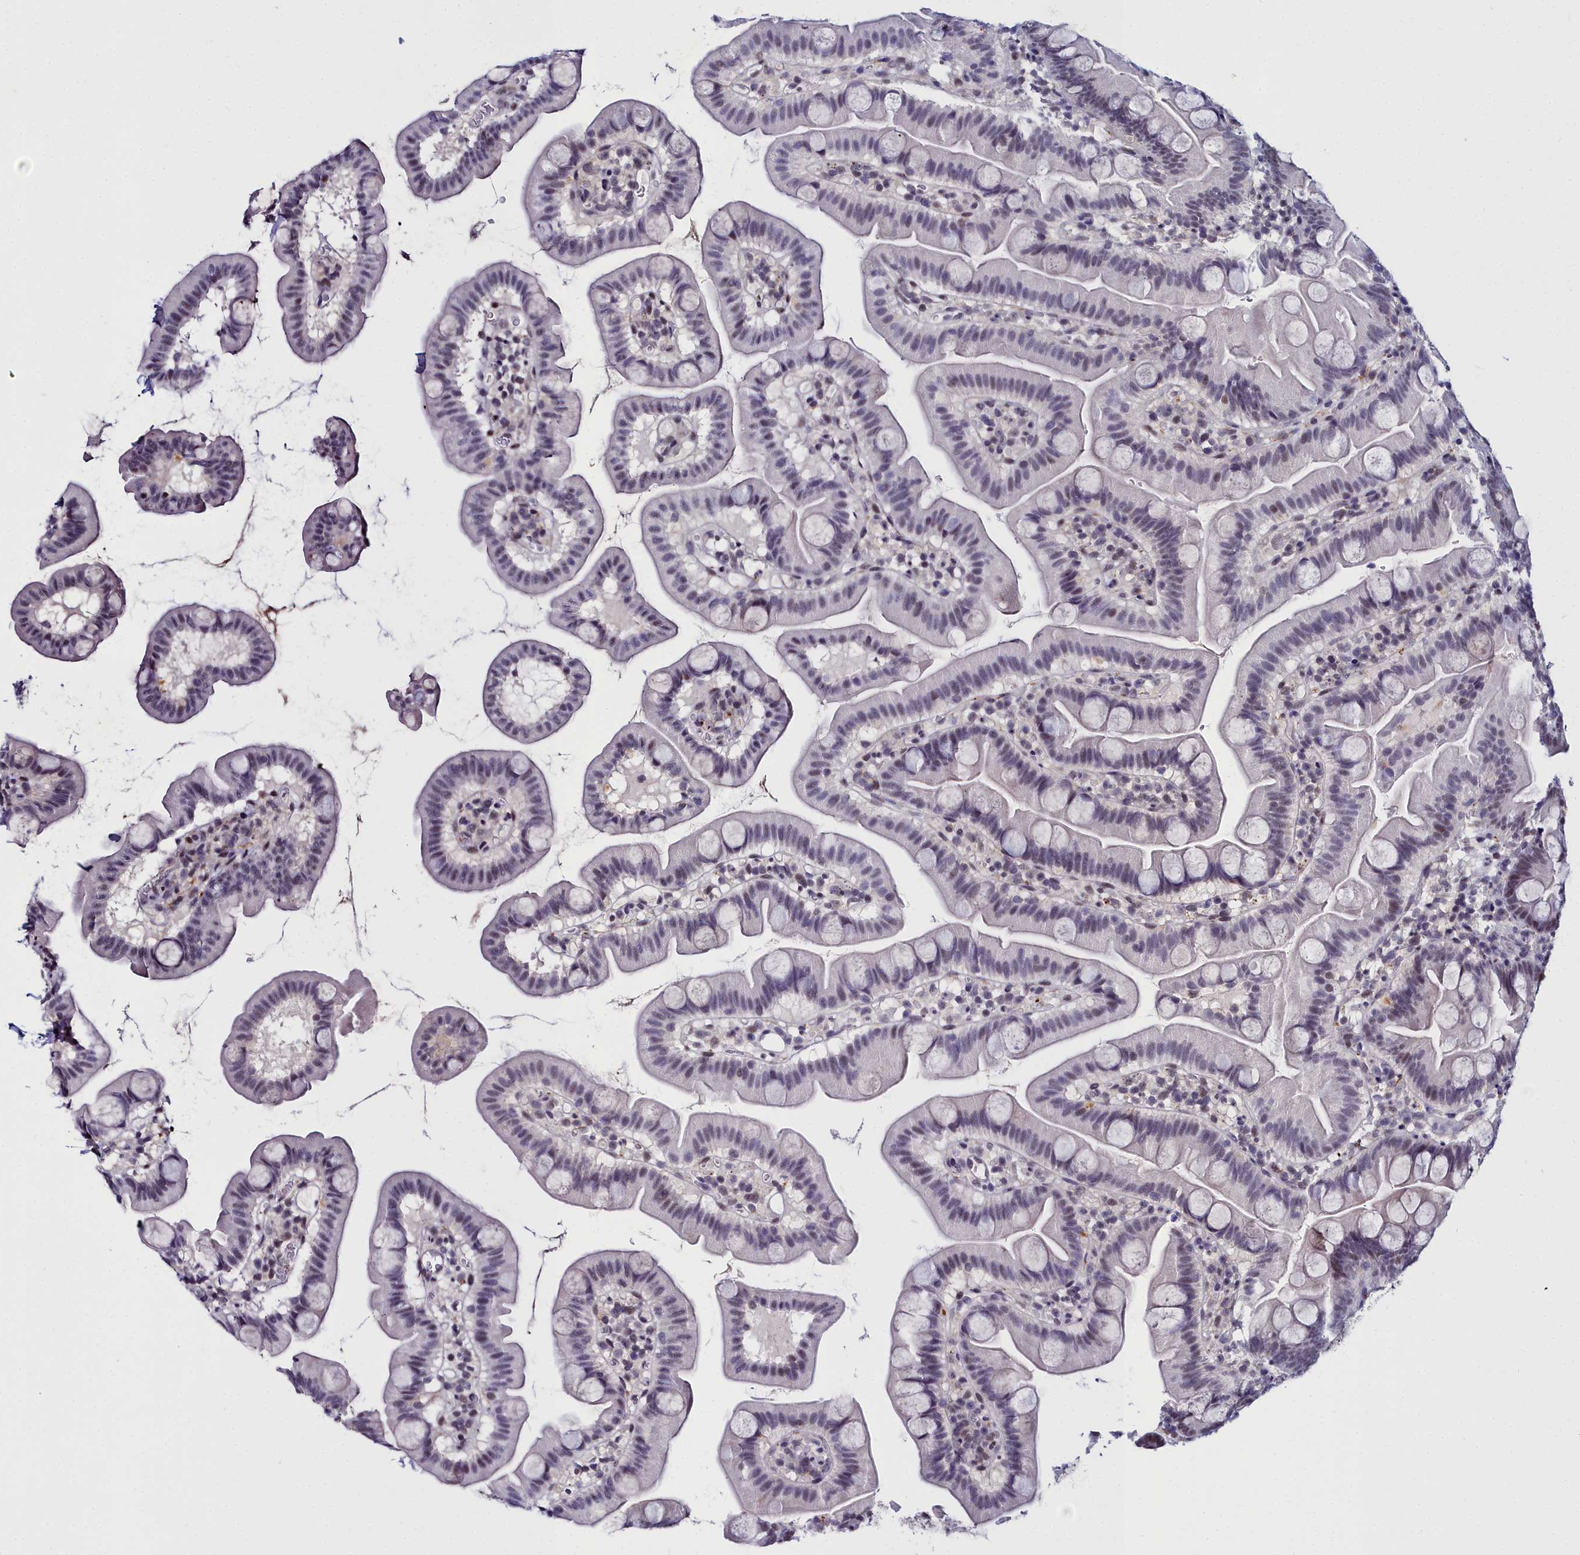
{"staining": {"intensity": "weak", "quantity": "<25%", "location": "nuclear"}, "tissue": "small intestine", "cell_type": "Glandular cells", "image_type": "normal", "snomed": [{"axis": "morphology", "description": "Normal tissue, NOS"}, {"axis": "topography", "description": "Small intestine"}], "caption": "High magnification brightfield microscopy of benign small intestine stained with DAB (brown) and counterstained with hematoxylin (blue): glandular cells show no significant expression.", "gene": "CCDC97", "patient": {"sex": "female", "age": 68}}